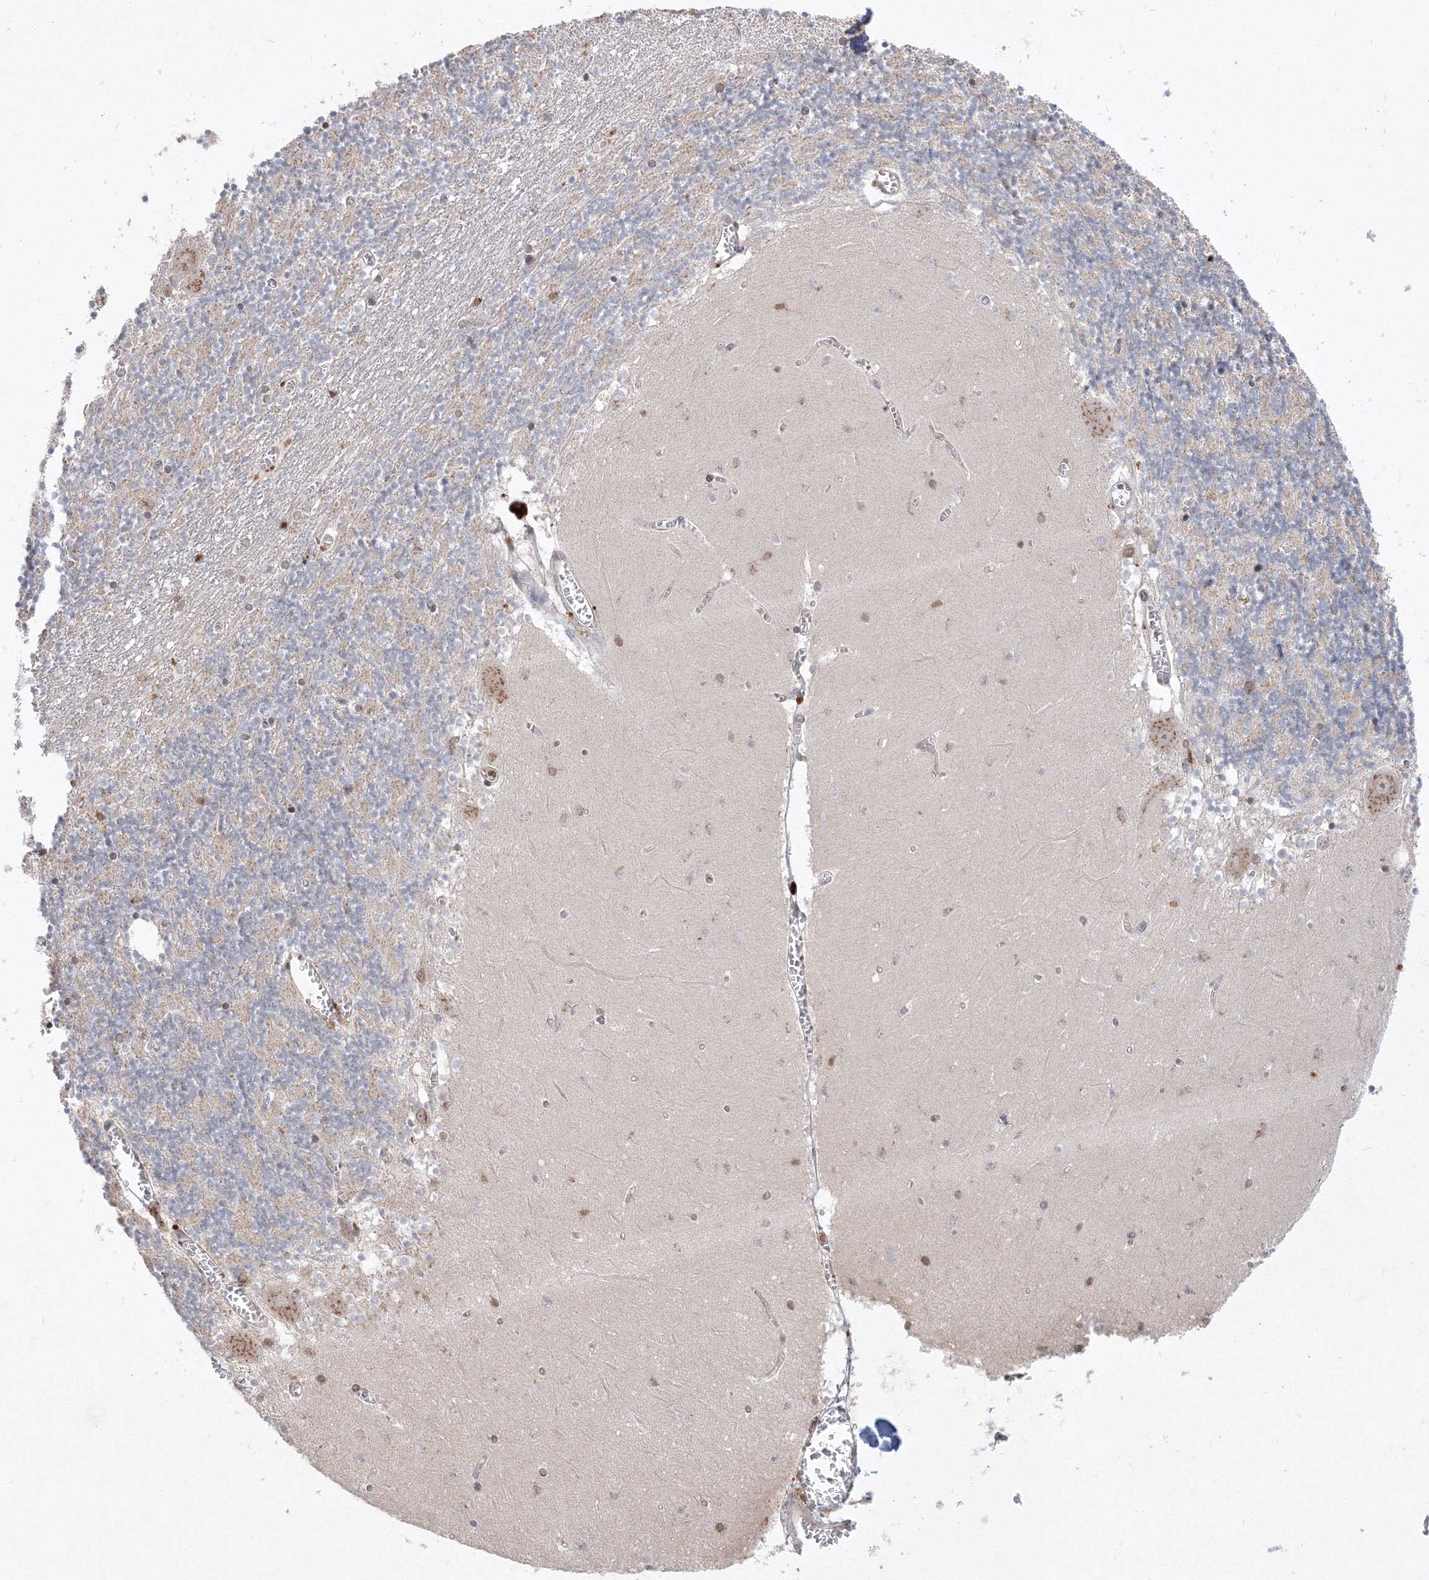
{"staining": {"intensity": "negative", "quantity": "none", "location": "none"}, "tissue": "cerebellum", "cell_type": "Cells in granular layer", "image_type": "normal", "snomed": [{"axis": "morphology", "description": "Normal tissue, NOS"}, {"axis": "topography", "description": "Cerebellum"}], "caption": "IHC photomicrograph of benign cerebellum: cerebellum stained with DAB displays no significant protein staining in cells in granular layer.", "gene": "TMEM50B", "patient": {"sex": "female", "age": 28}}